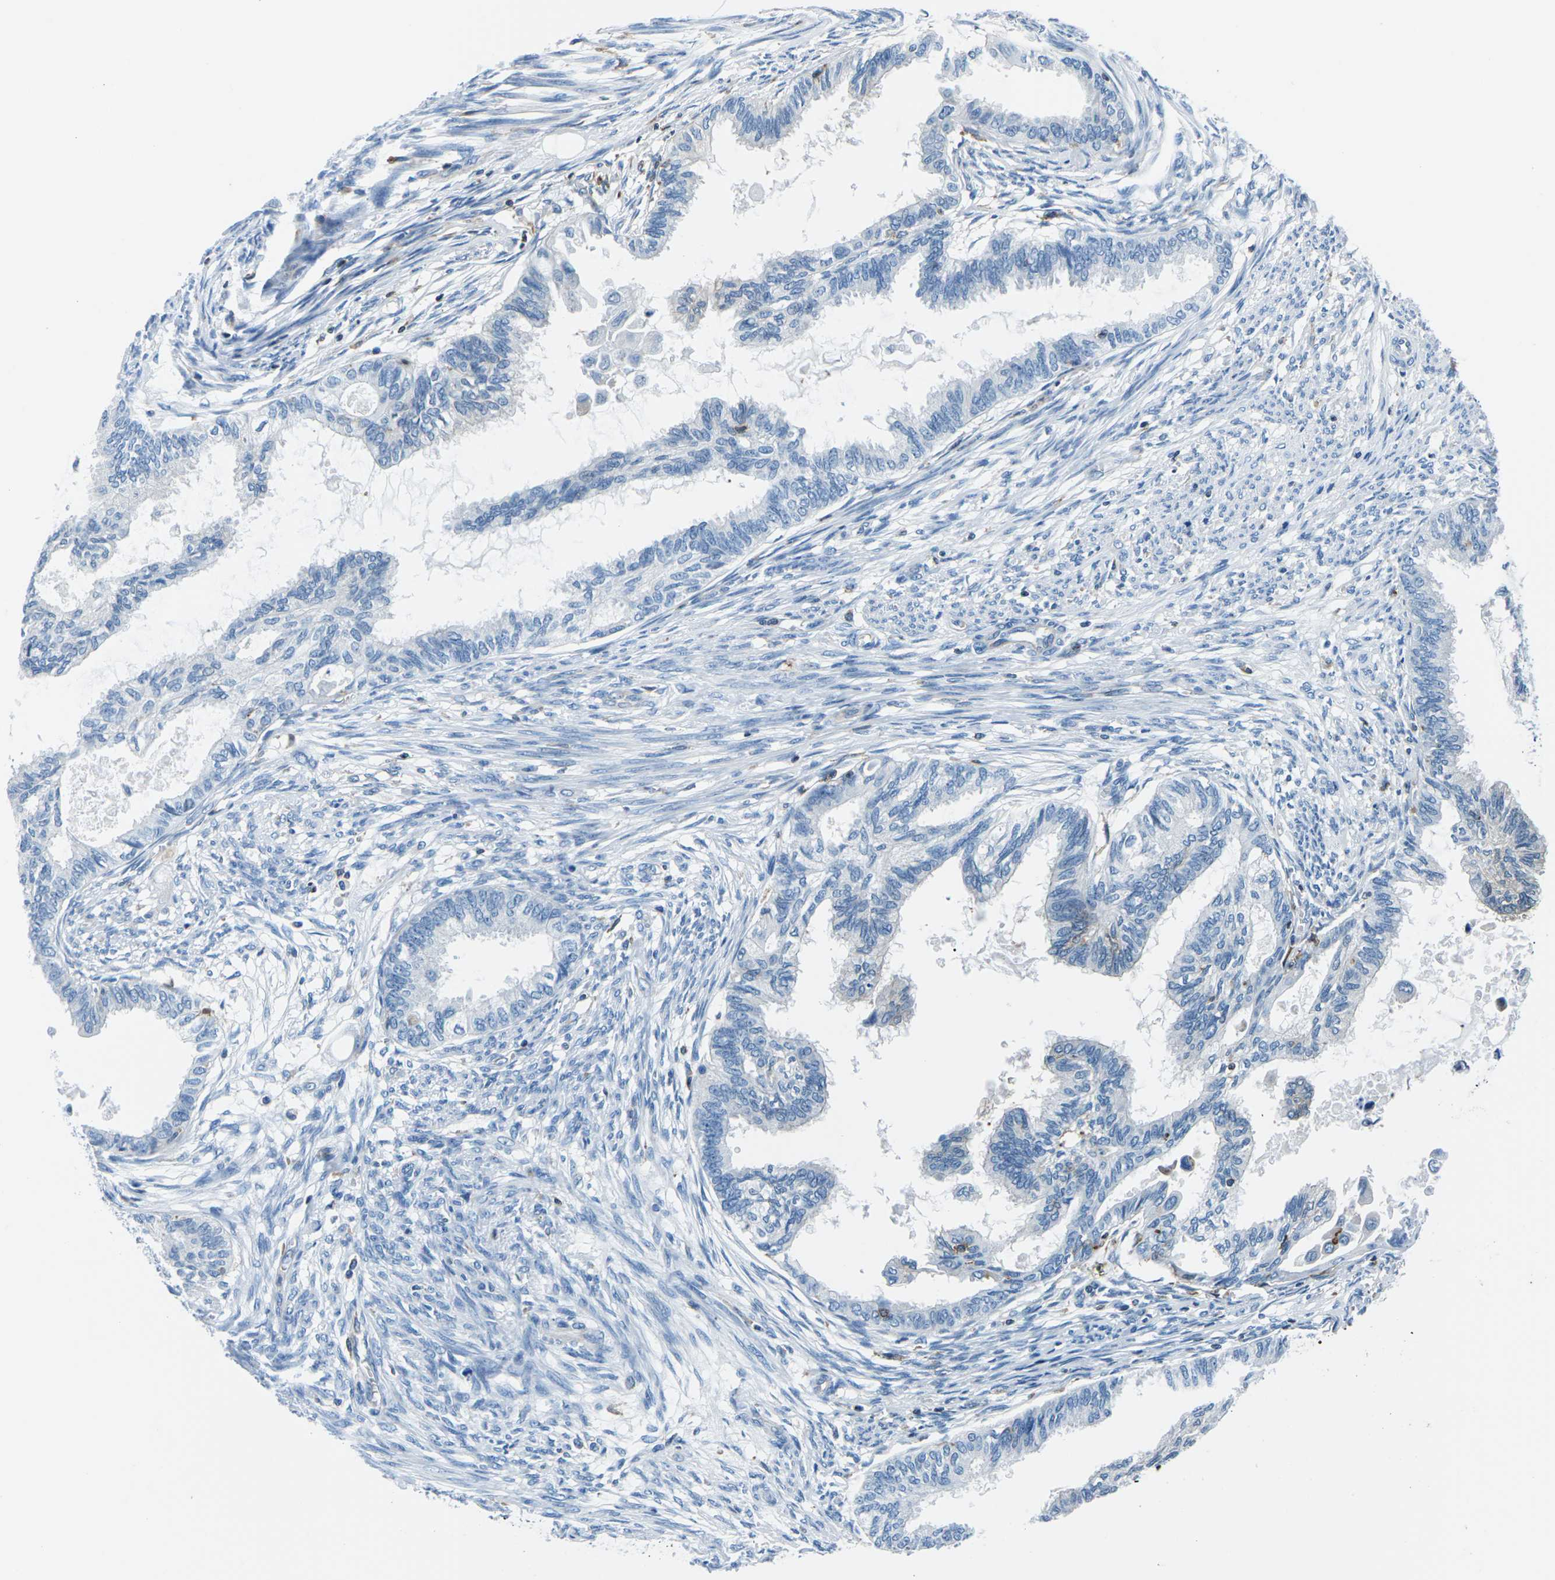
{"staining": {"intensity": "moderate", "quantity": "<25%", "location": "cytoplasmic/membranous"}, "tissue": "cervical cancer", "cell_type": "Tumor cells", "image_type": "cancer", "snomed": [{"axis": "morphology", "description": "Normal tissue, NOS"}, {"axis": "morphology", "description": "Adenocarcinoma, NOS"}, {"axis": "topography", "description": "Cervix"}, {"axis": "topography", "description": "Endometrium"}], "caption": "DAB (3,3'-diaminobenzidine) immunohistochemical staining of human cervical cancer exhibits moderate cytoplasmic/membranous protein expression in about <25% of tumor cells.", "gene": "SOCS4", "patient": {"sex": "female", "age": 86}}